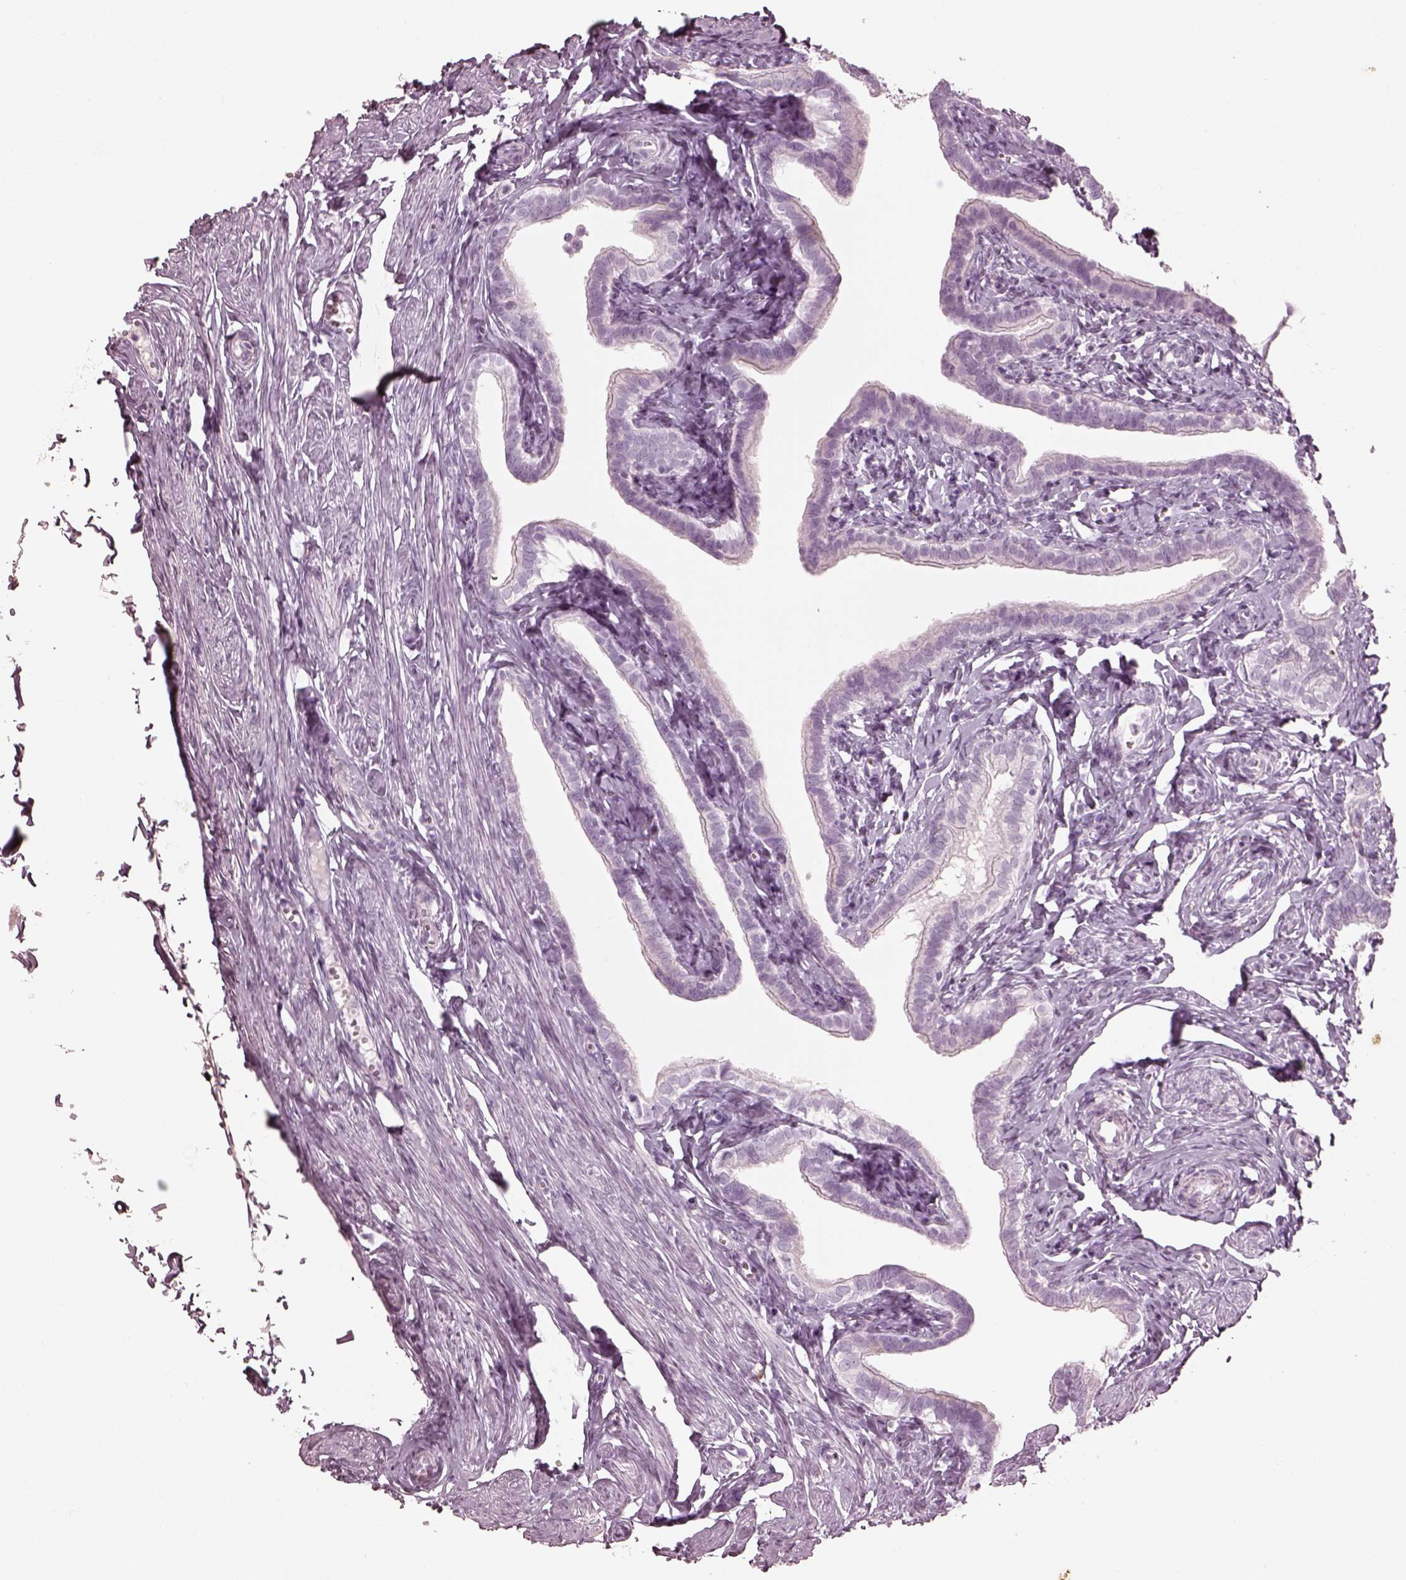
{"staining": {"intensity": "negative", "quantity": "none", "location": "none"}, "tissue": "fallopian tube", "cell_type": "Glandular cells", "image_type": "normal", "snomed": [{"axis": "morphology", "description": "Normal tissue, NOS"}, {"axis": "topography", "description": "Fallopian tube"}], "caption": "Immunohistochemistry (IHC) of unremarkable fallopian tube reveals no positivity in glandular cells.", "gene": "ENSG00000289258", "patient": {"sex": "female", "age": 41}}